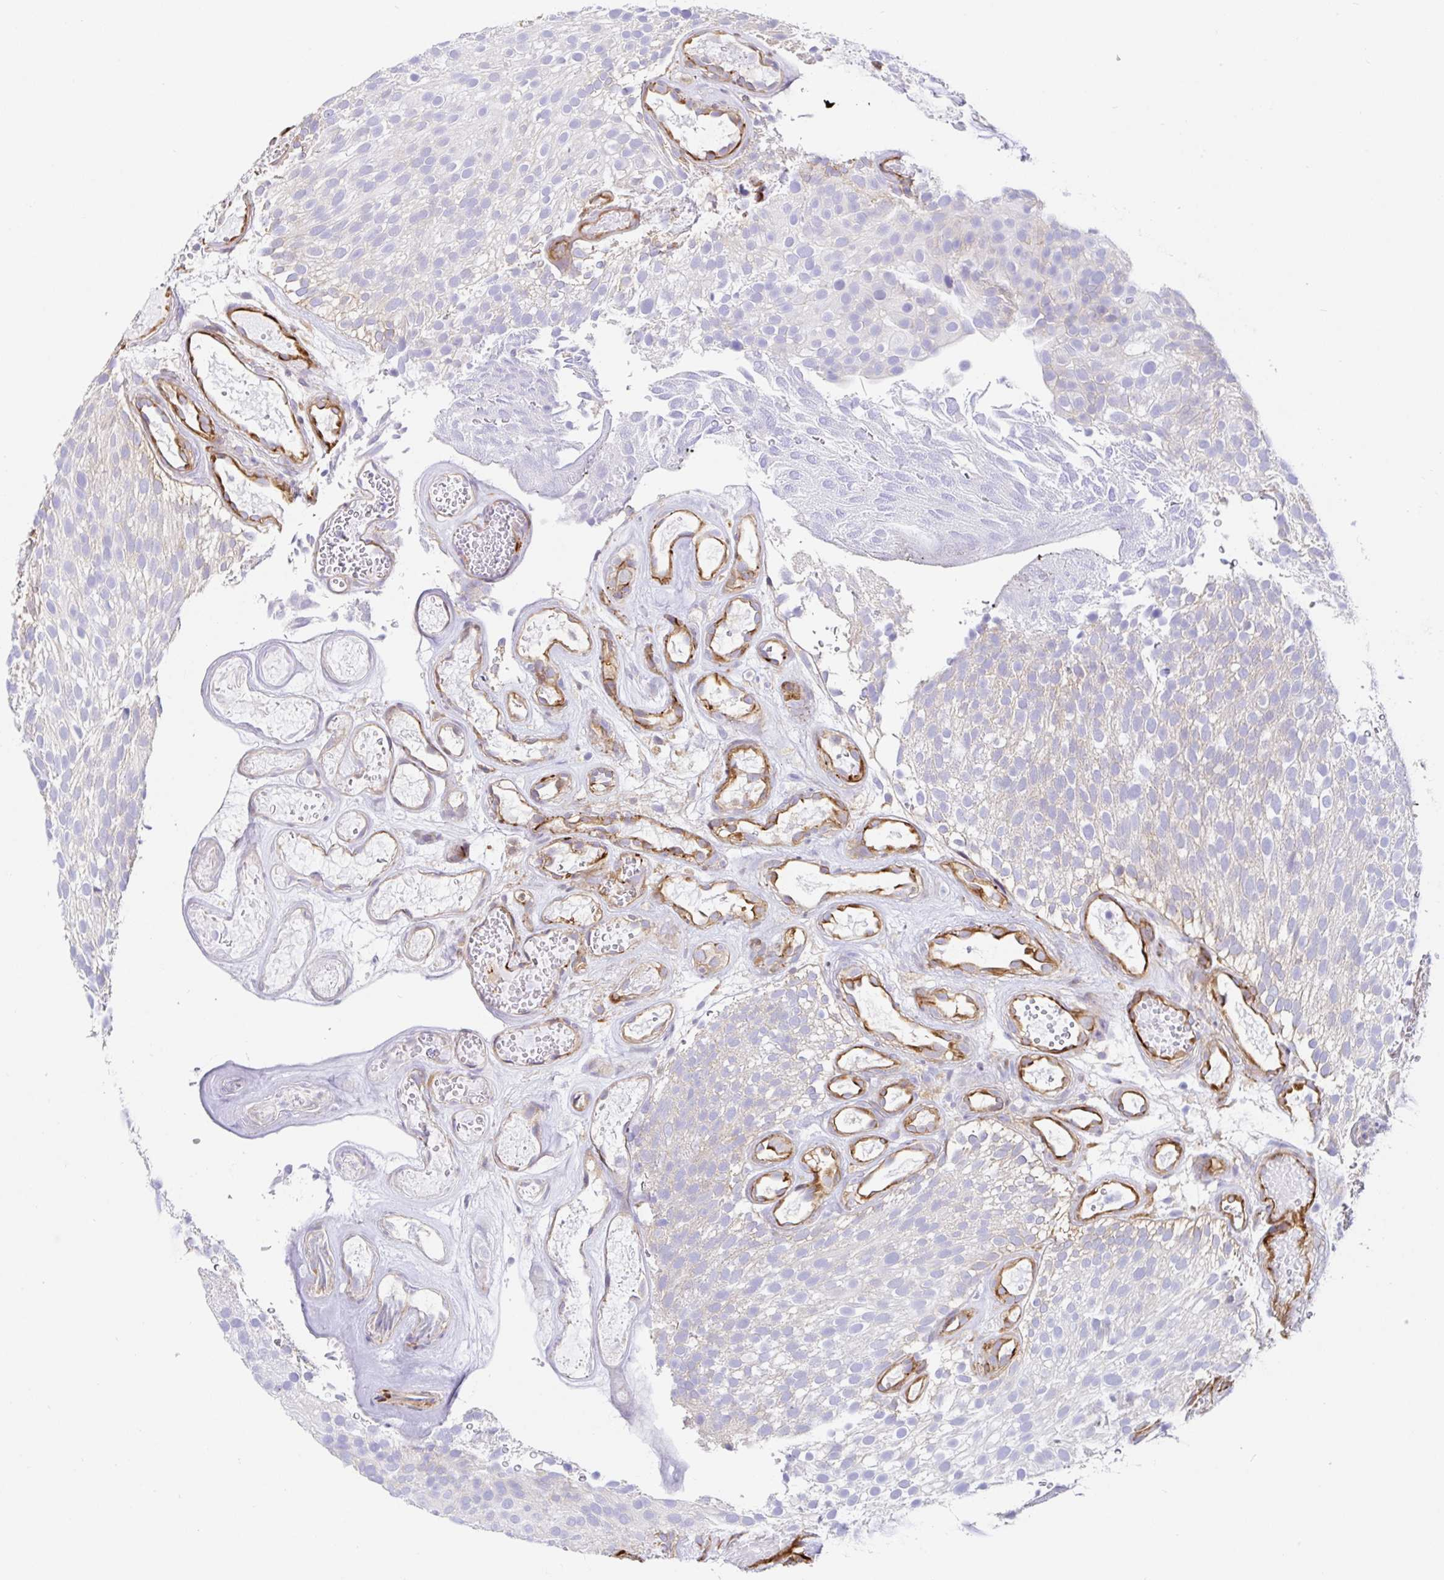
{"staining": {"intensity": "weak", "quantity": "<25%", "location": "cytoplasmic/membranous"}, "tissue": "urothelial cancer", "cell_type": "Tumor cells", "image_type": "cancer", "snomed": [{"axis": "morphology", "description": "Urothelial carcinoma, Low grade"}, {"axis": "topography", "description": "Urinary bladder"}], "caption": "The histopathology image shows no staining of tumor cells in low-grade urothelial carcinoma. (Stains: DAB IHC with hematoxylin counter stain, Microscopy: brightfield microscopy at high magnification).", "gene": "DOCK1", "patient": {"sex": "male", "age": 78}}